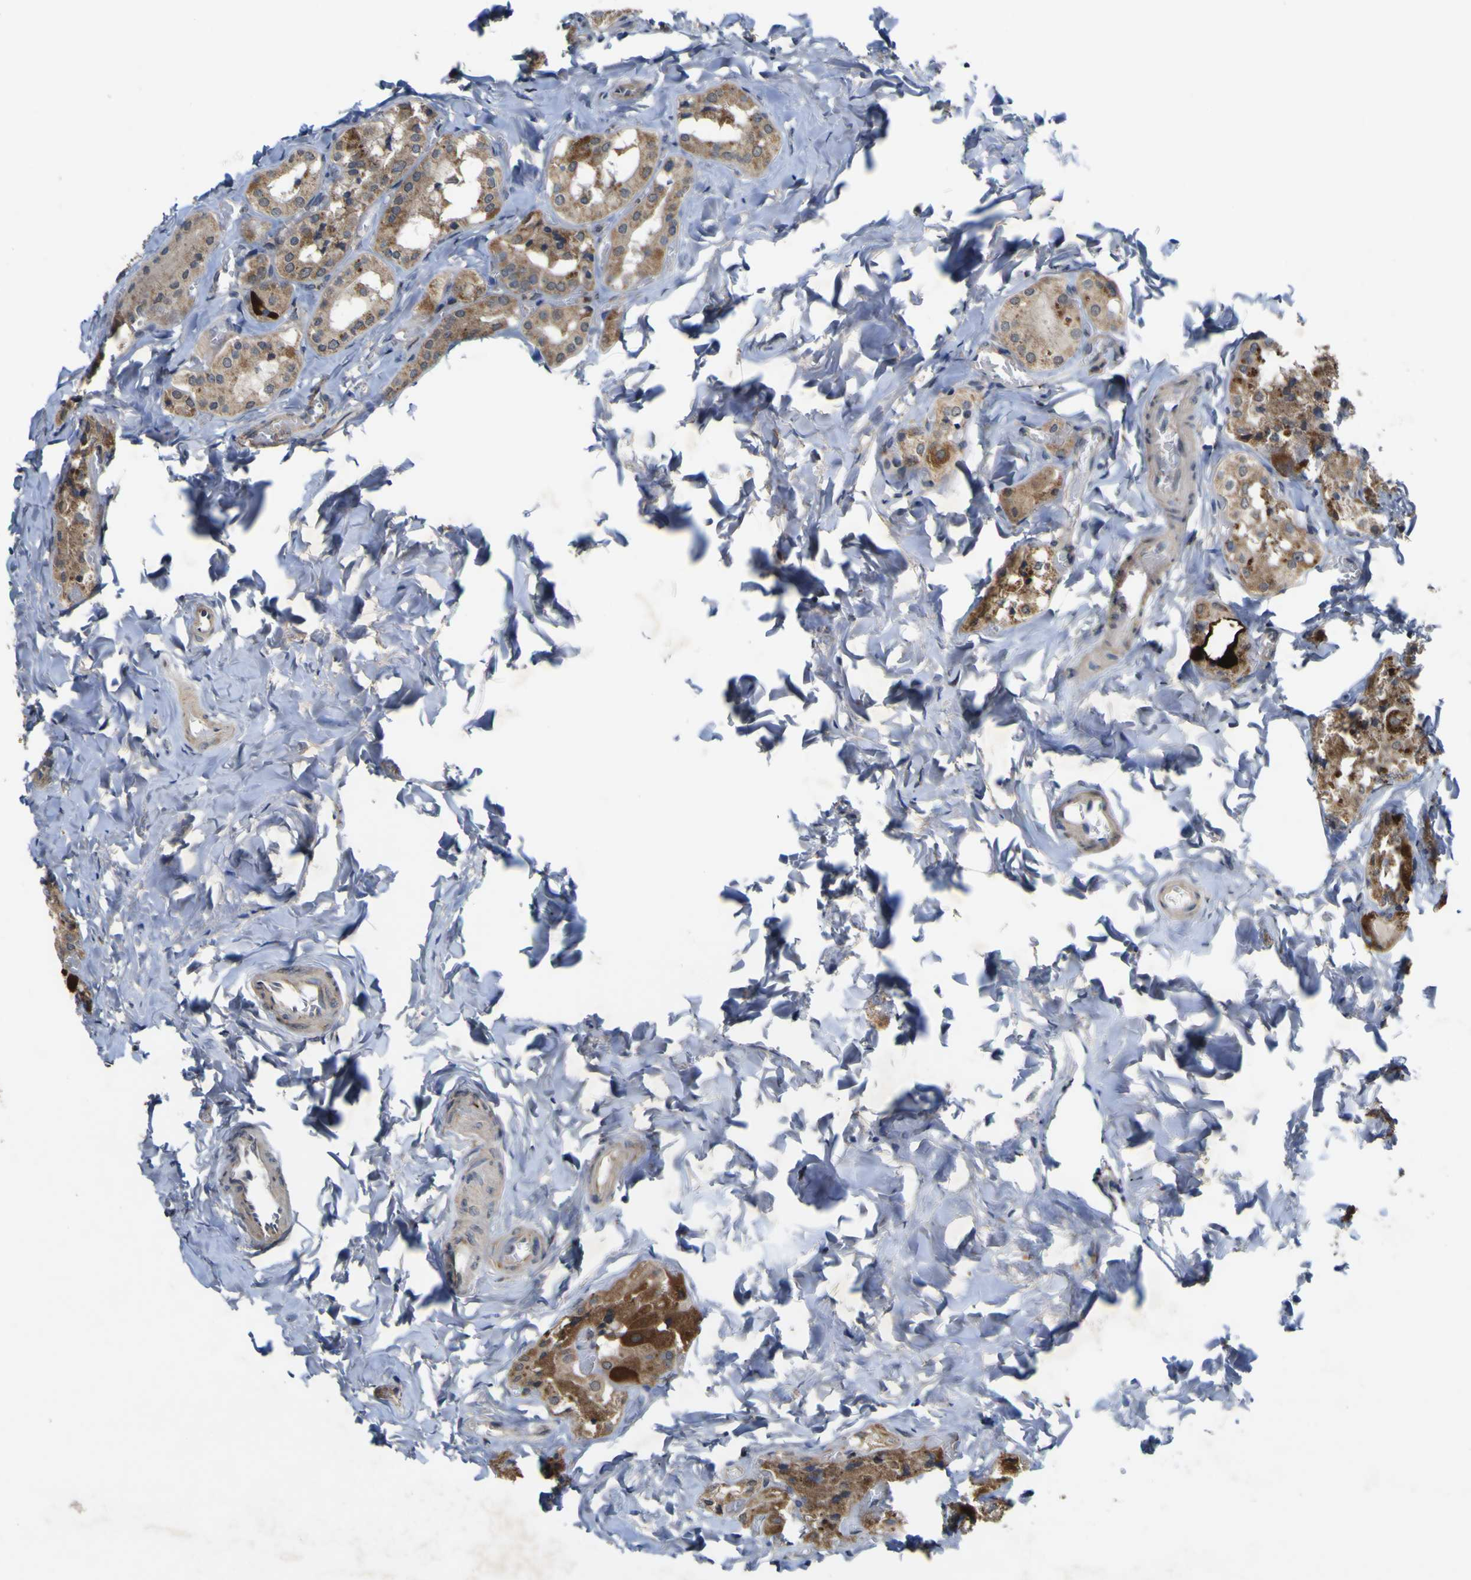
{"staining": {"intensity": "moderate", "quantity": ">75%", "location": "cytoplasmic/membranous"}, "tissue": "parathyroid gland", "cell_type": "Glandular cells", "image_type": "normal", "snomed": [{"axis": "morphology", "description": "Normal tissue, NOS"}, {"axis": "morphology", "description": "Atrophy, NOS"}, {"axis": "topography", "description": "Parathyroid gland"}], "caption": "Immunohistochemistry (IHC) (DAB (3,3'-diaminobenzidine)) staining of normal human parathyroid gland exhibits moderate cytoplasmic/membranous protein expression in approximately >75% of glandular cells. Ihc stains the protein in brown and the nuclei are stained blue.", "gene": "IRAK2", "patient": {"sex": "female", "age": 54}}